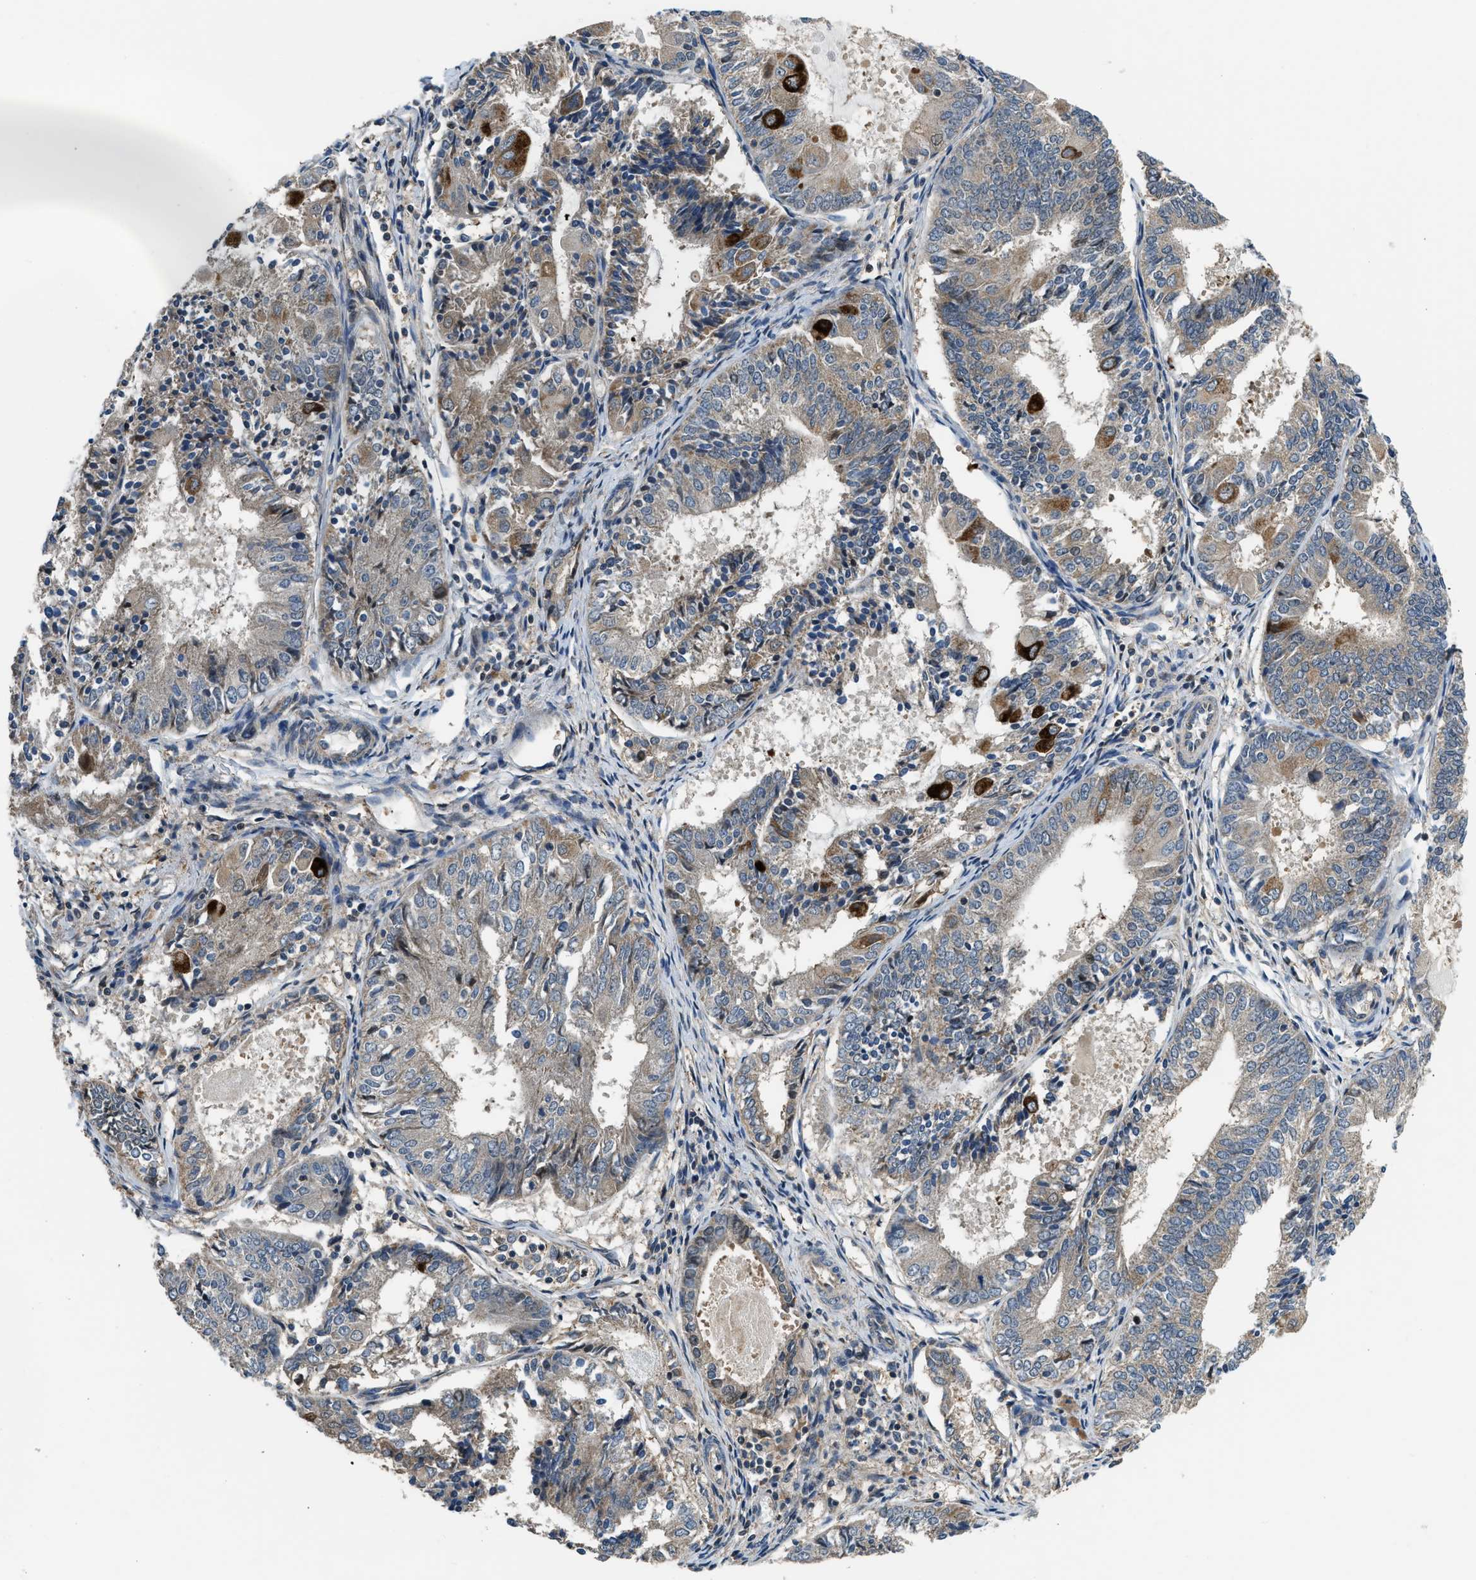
{"staining": {"intensity": "strong", "quantity": "<25%", "location": "cytoplasmic/membranous"}, "tissue": "endometrial cancer", "cell_type": "Tumor cells", "image_type": "cancer", "snomed": [{"axis": "morphology", "description": "Adenocarcinoma, NOS"}, {"axis": "topography", "description": "Endometrium"}], "caption": "Brown immunohistochemical staining in endometrial cancer (adenocarcinoma) exhibits strong cytoplasmic/membranous staining in about <25% of tumor cells.", "gene": "IL3RA", "patient": {"sex": "female", "age": 81}}